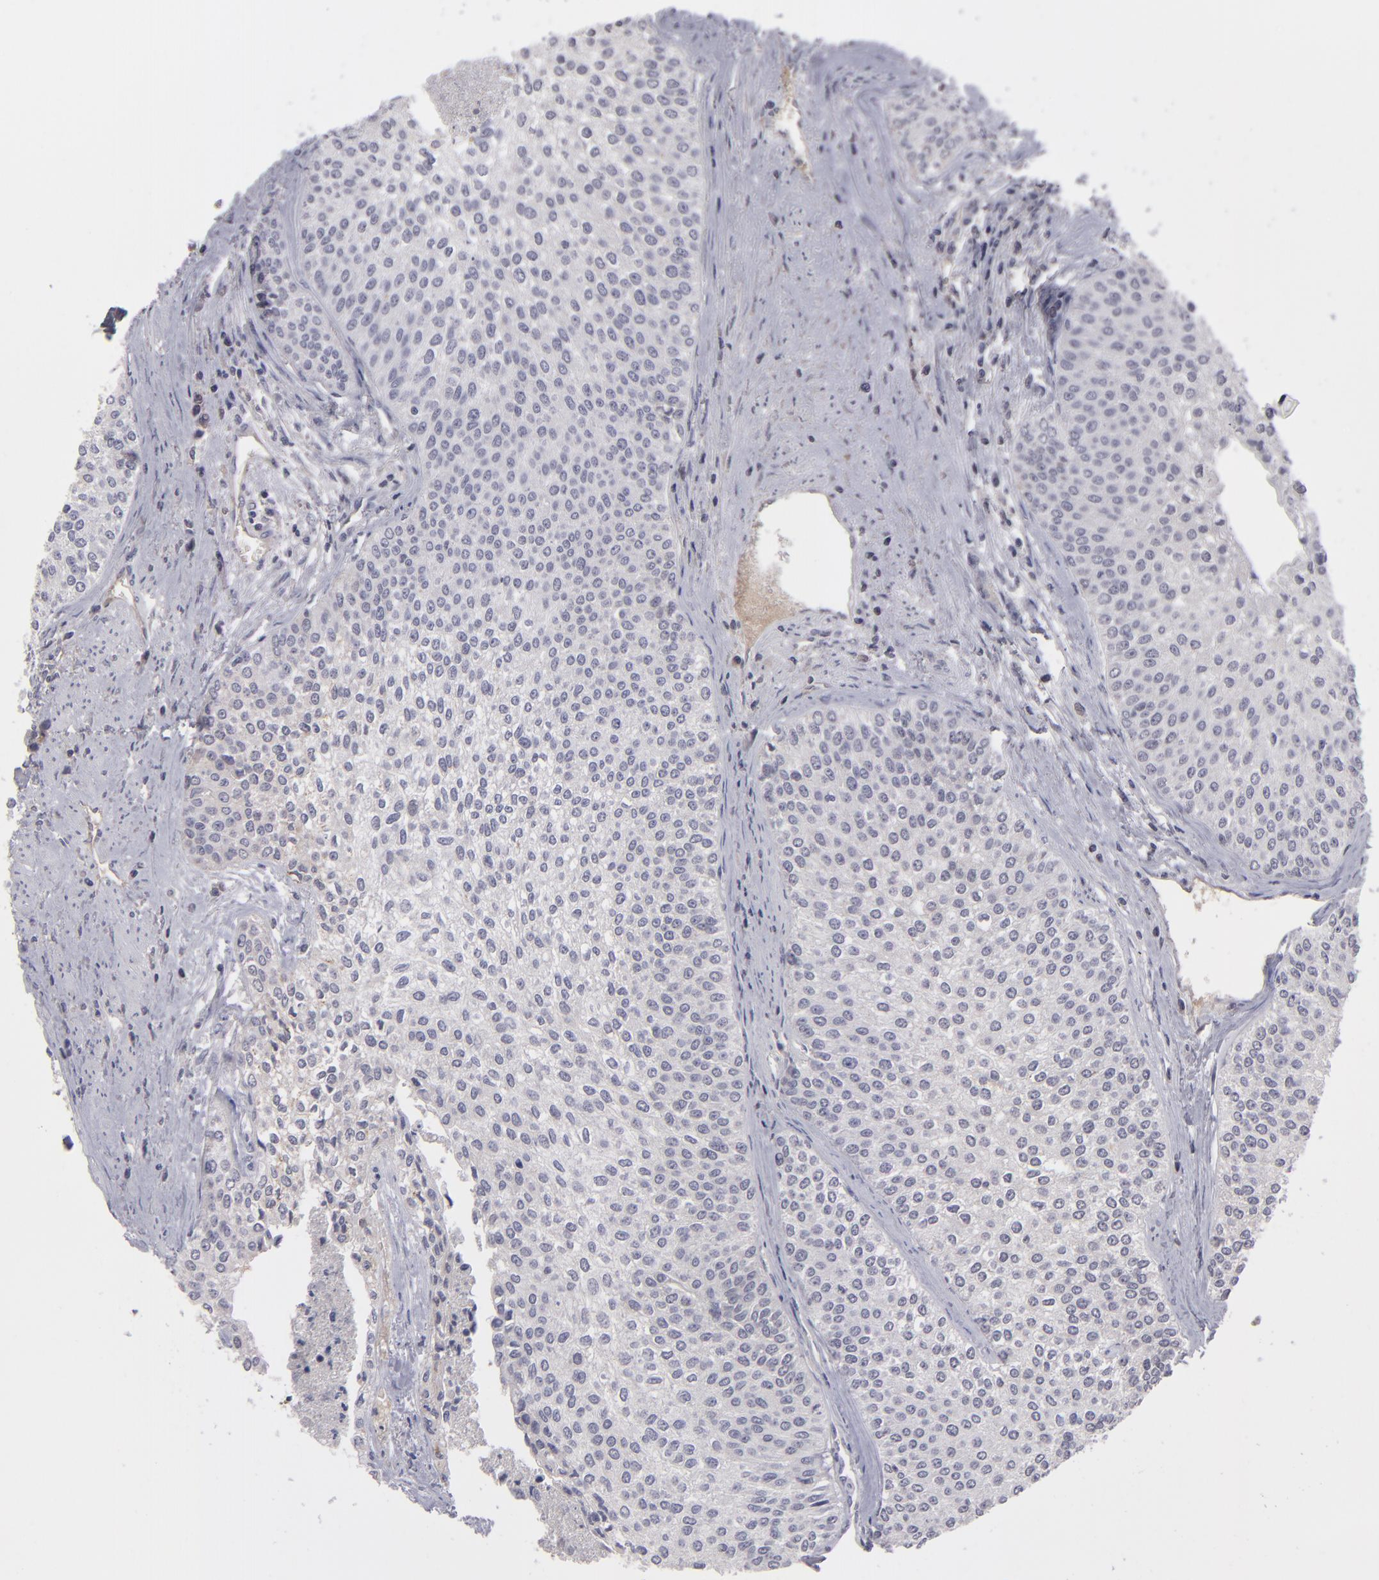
{"staining": {"intensity": "negative", "quantity": "none", "location": "none"}, "tissue": "urothelial cancer", "cell_type": "Tumor cells", "image_type": "cancer", "snomed": [{"axis": "morphology", "description": "Urothelial carcinoma, Low grade"}, {"axis": "topography", "description": "Urinary bladder"}], "caption": "This photomicrograph is of urothelial carcinoma (low-grade) stained with immunohistochemistry (IHC) to label a protein in brown with the nuclei are counter-stained blue. There is no expression in tumor cells.", "gene": "ITIH4", "patient": {"sex": "female", "age": 73}}